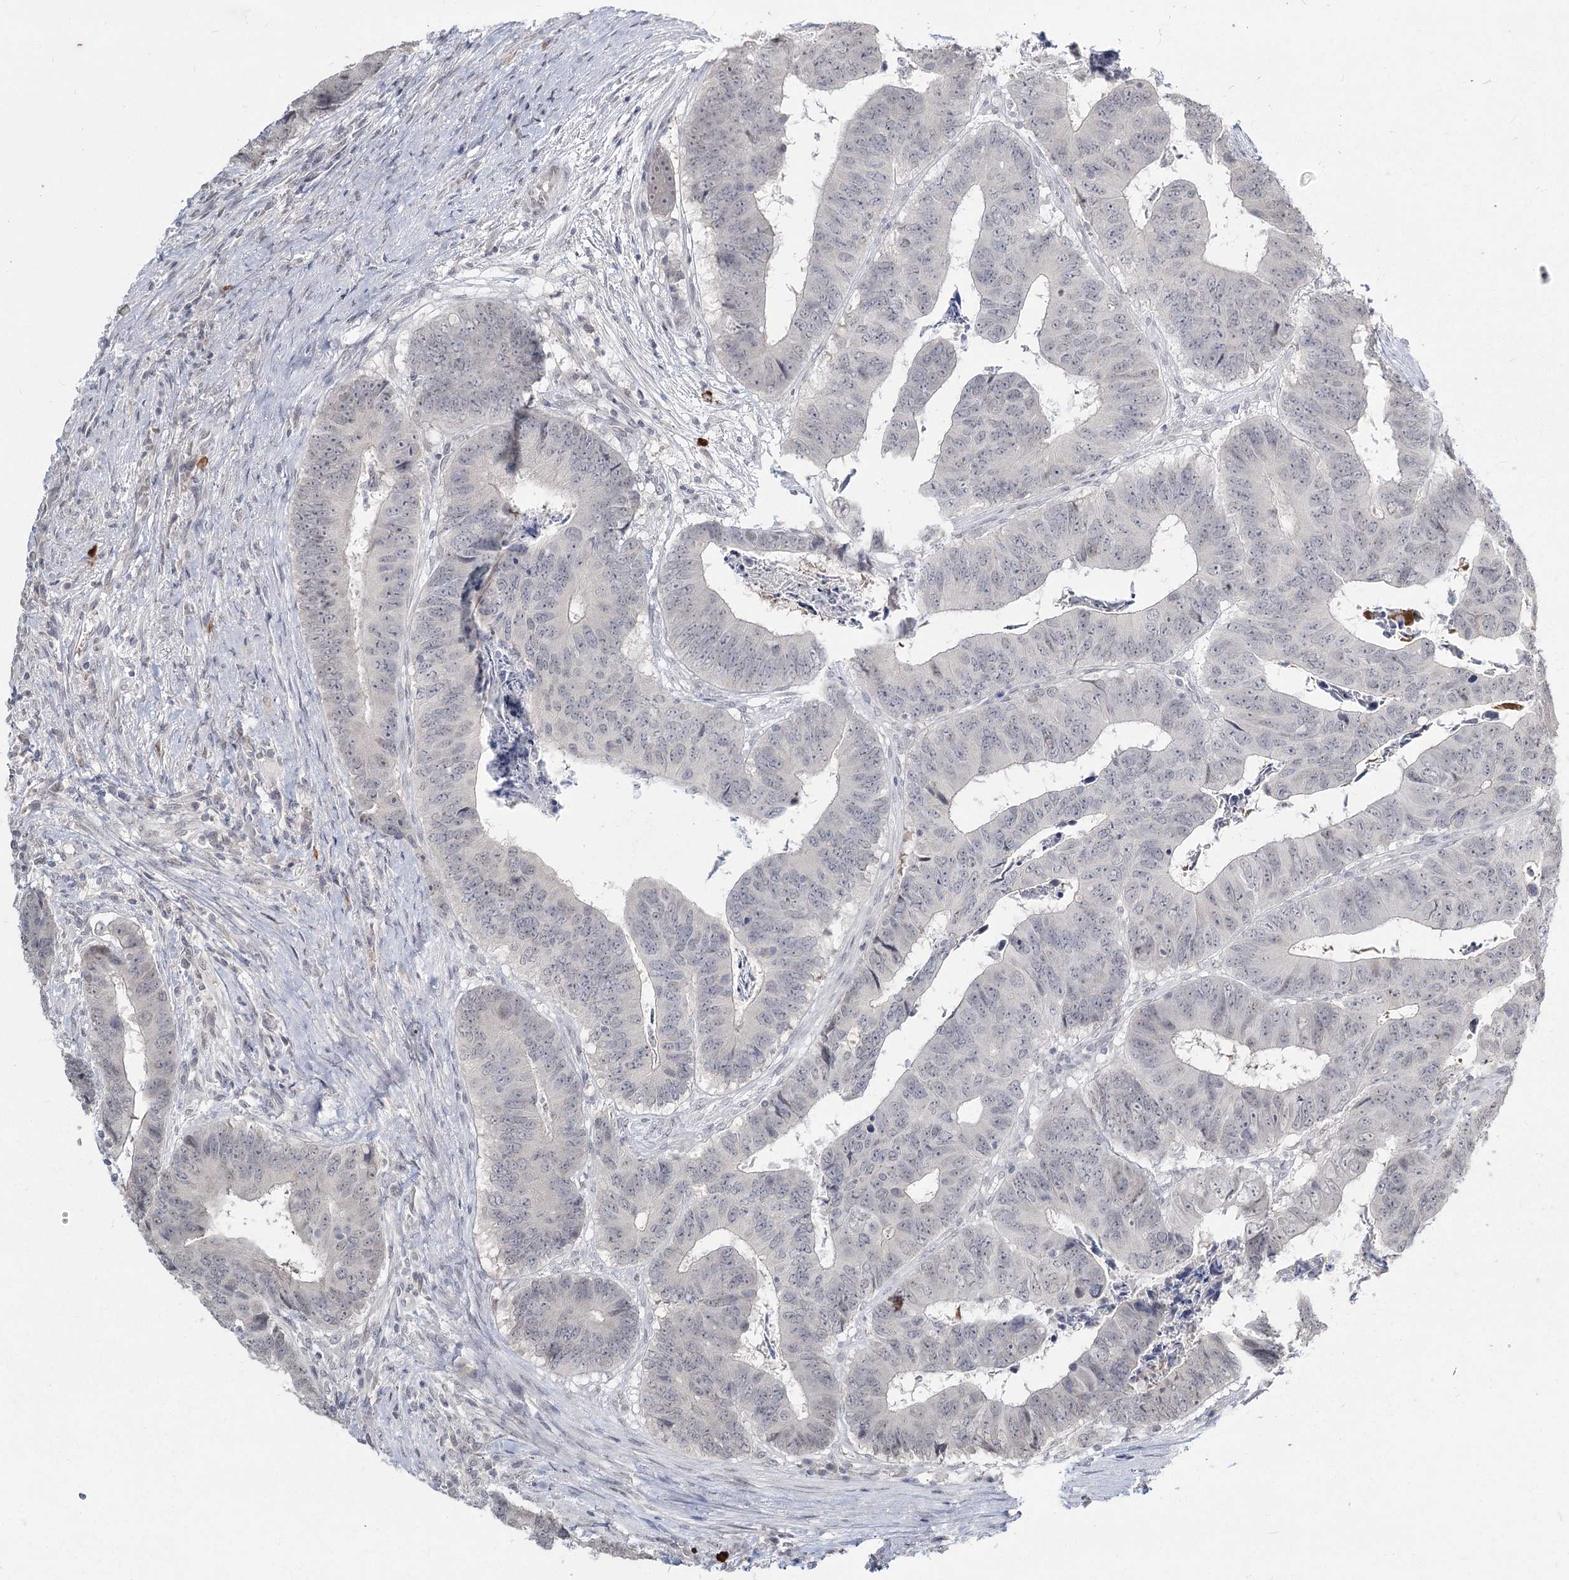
{"staining": {"intensity": "negative", "quantity": "none", "location": "none"}, "tissue": "colorectal cancer", "cell_type": "Tumor cells", "image_type": "cancer", "snomed": [{"axis": "morphology", "description": "Adenocarcinoma, NOS"}, {"axis": "topography", "description": "Rectum"}], "caption": "Adenocarcinoma (colorectal) stained for a protein using IHC shows no expression tumor cells.", "gene": "LY6G5C", "patient": {"sex": "male", "age": 84}}